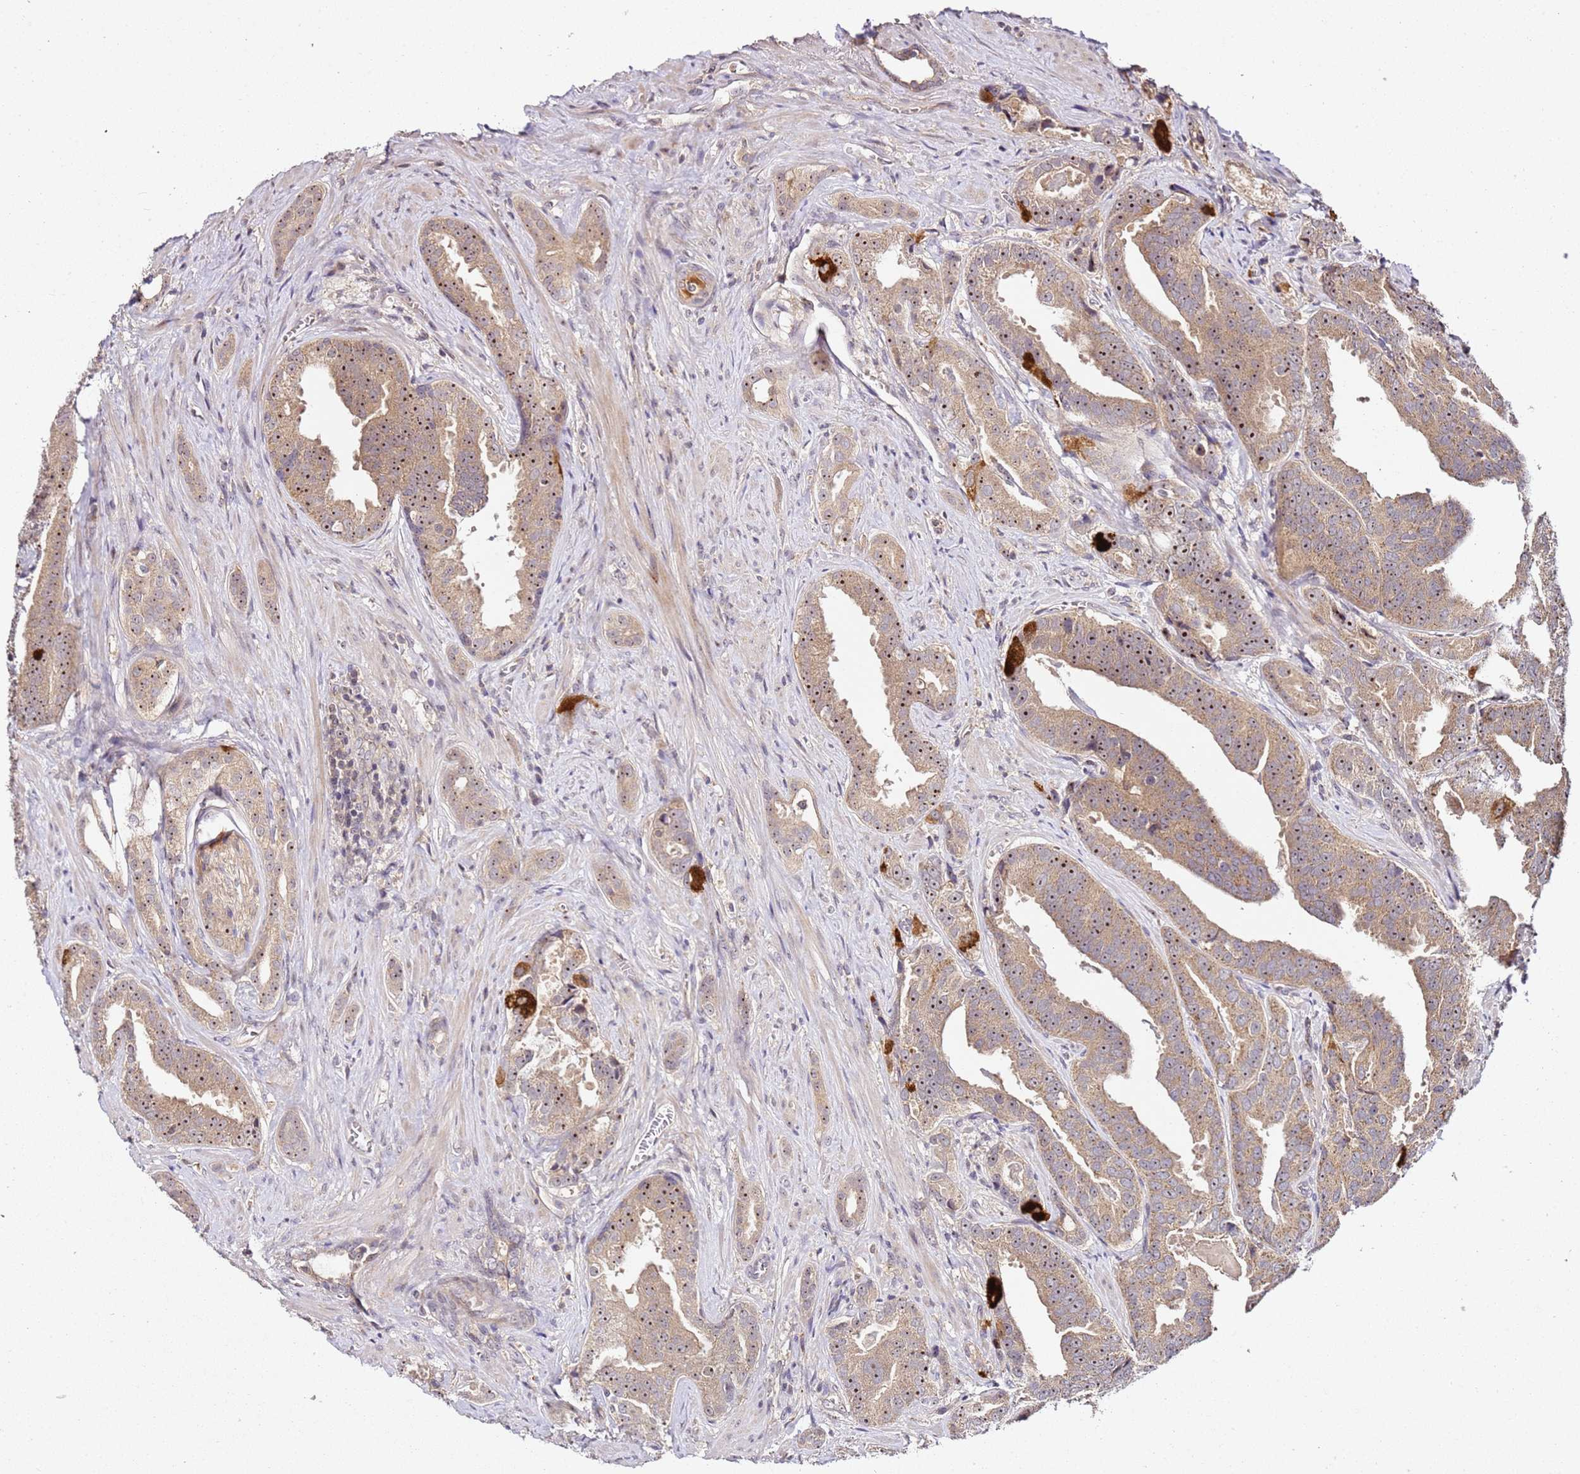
{"staining": {"intensity": "moderate", "quantity": ">75%", "location": "cytoplasmic/membranous,nuclear"}, "tissue": "prostate cancer", "cell_type": "Tumor cells", "image_type": "cancer", "snomed": [{"axis": "morphology", "description": "Adenocarcinoma, High grade"}, {"axis": "topography", "description": "Prostate"}], "caption": "Human prostate cancer stained with a protein marker demonstrates moderate staining in tumor cells.", "gene": "DDX27", "patient": {"sex": "male", "age": 55}}